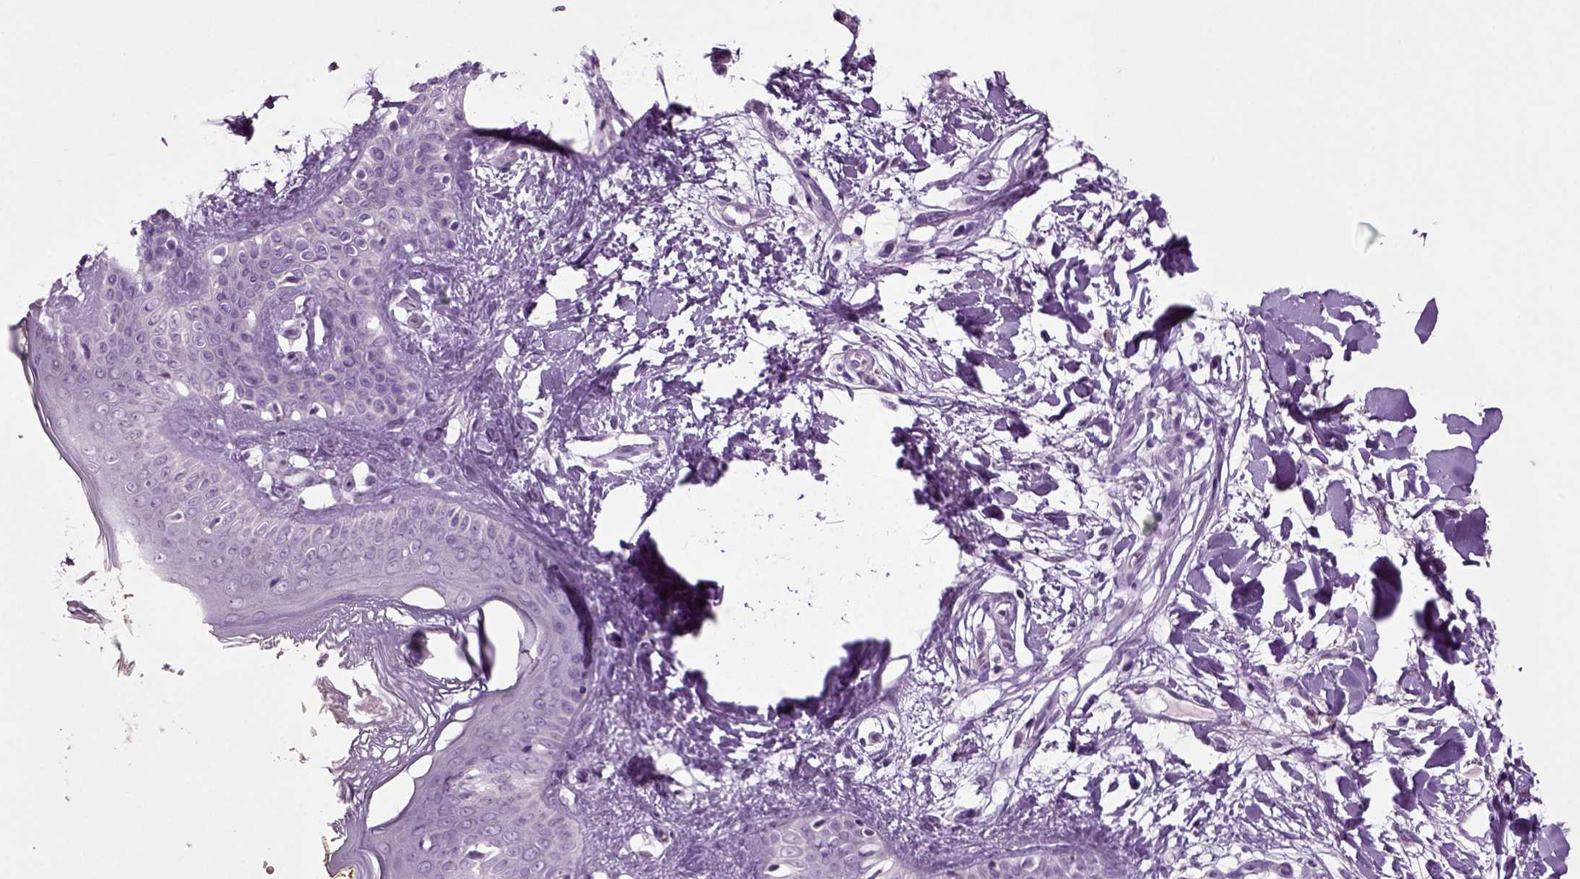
{"staining": {"intensity": "negative", "quantity": "none", "location": "none"}, "tissue": "skin", "cell_type": "Fibroblasts", "image_type": "normal", "snomed": [{"axis": "morphology", "description": "Normal tissue, NOS"}, {"axis": "topography", "description": "Skin"}], "caption": "Immunohistochemistry (IHC) photomicrograph of normal human skin stained for a protein (brown), which demonstrates no expression in fibroblasts.", "gene": "SLC17A6", "patient": {"sex": "female", "age": 34}}